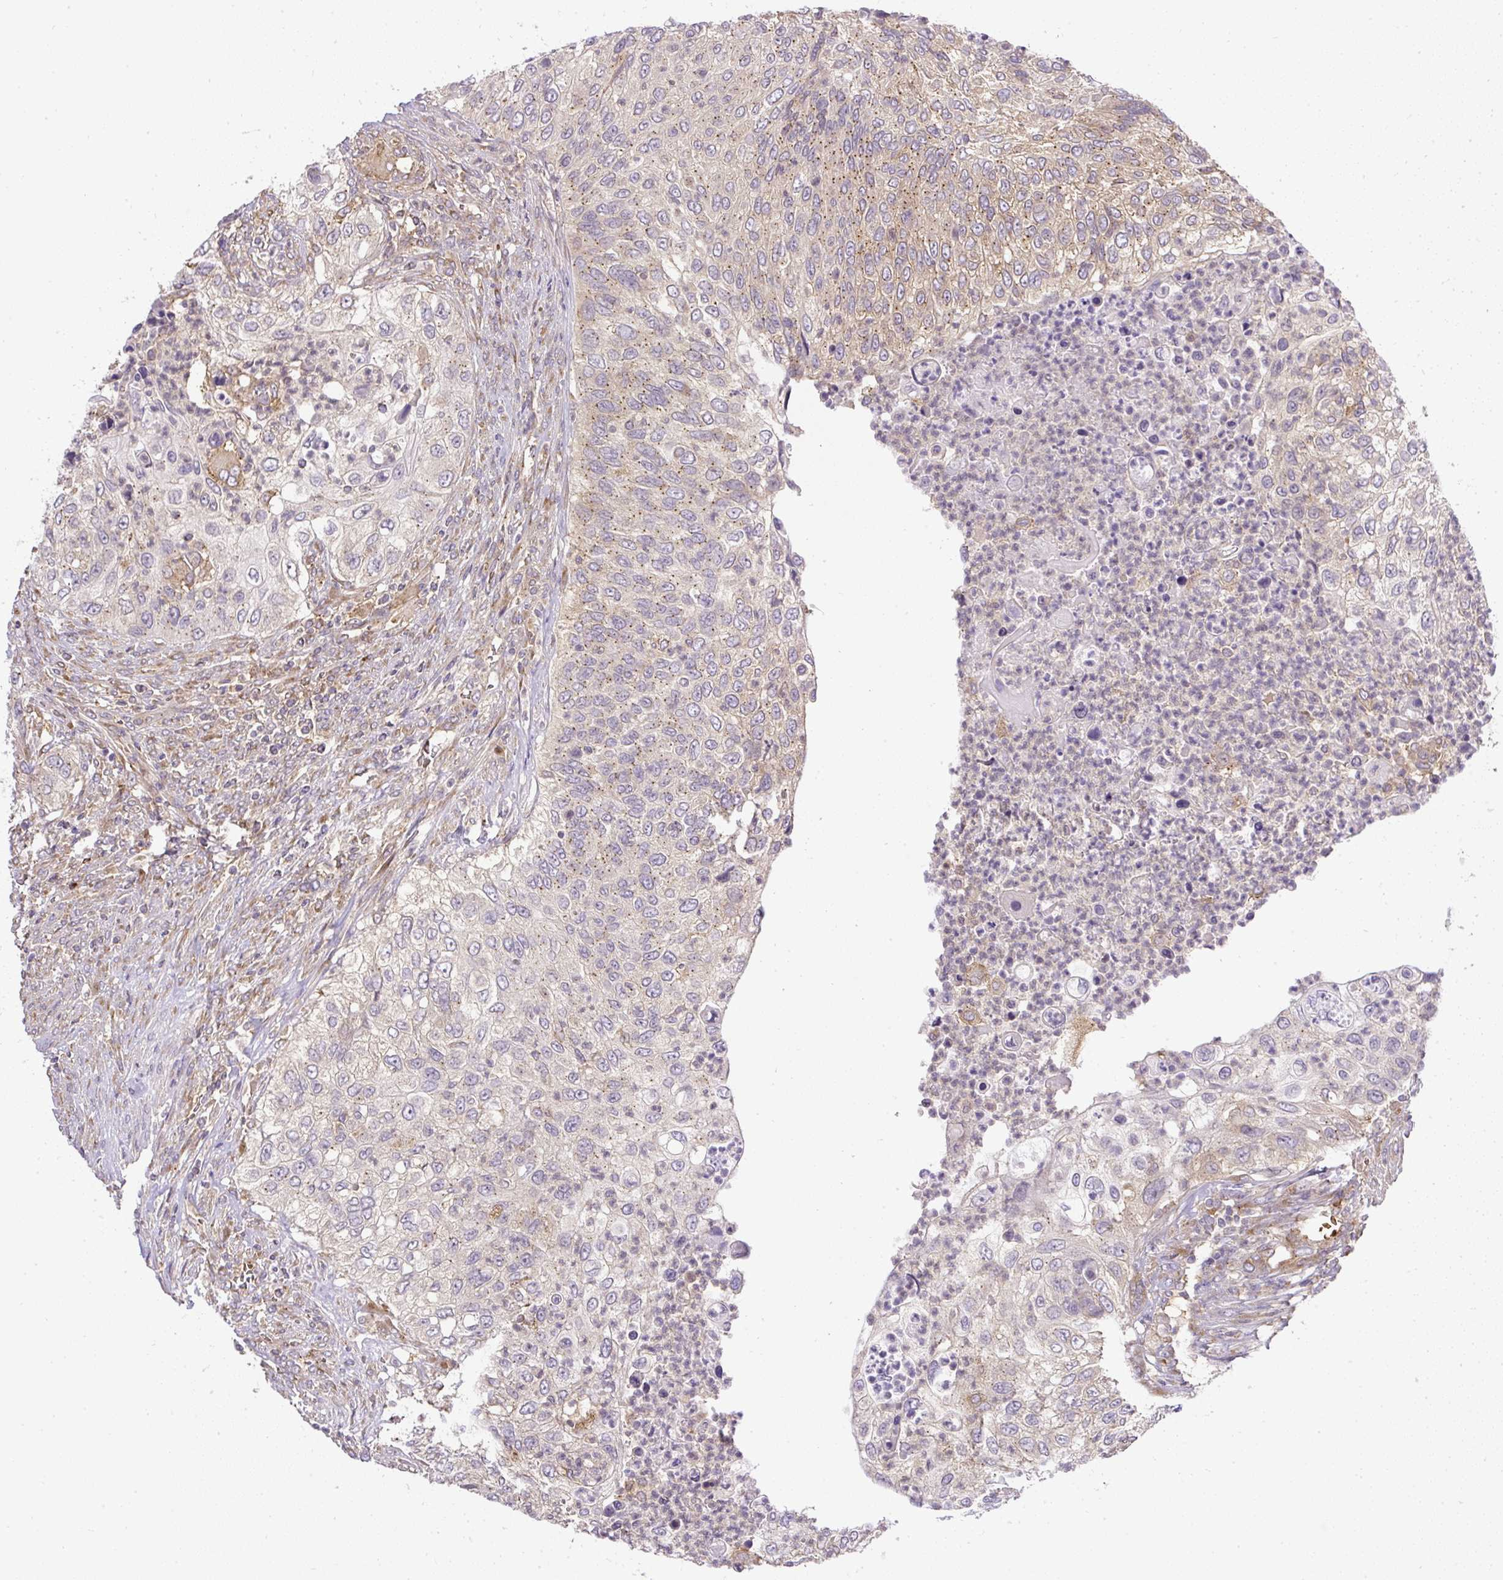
{"staining": {"intensity": "moderate", "quantity": "<25%", "location": "cytoplasmic/membranous"}, "tissue": "urothelial cancer", "cell_type": "Tumor cells", "image_type": "cancer", "snomed": [{"axis": "morphology", "description": "Urothelial carcinoma, High grade"}, {"axis": "topography", "description": "Urinary bladder"}], "caption": "Immunohistochemistry (DAB (3,3'-diaminobenzidine)) staining of human urothelial carcinoma (high-grade) shows moderate cytoplasmic/membranous protein expression in about <25% of tumor cells.", "gene": "SMC4", "patient": {"sex": "female", "age": 60}}